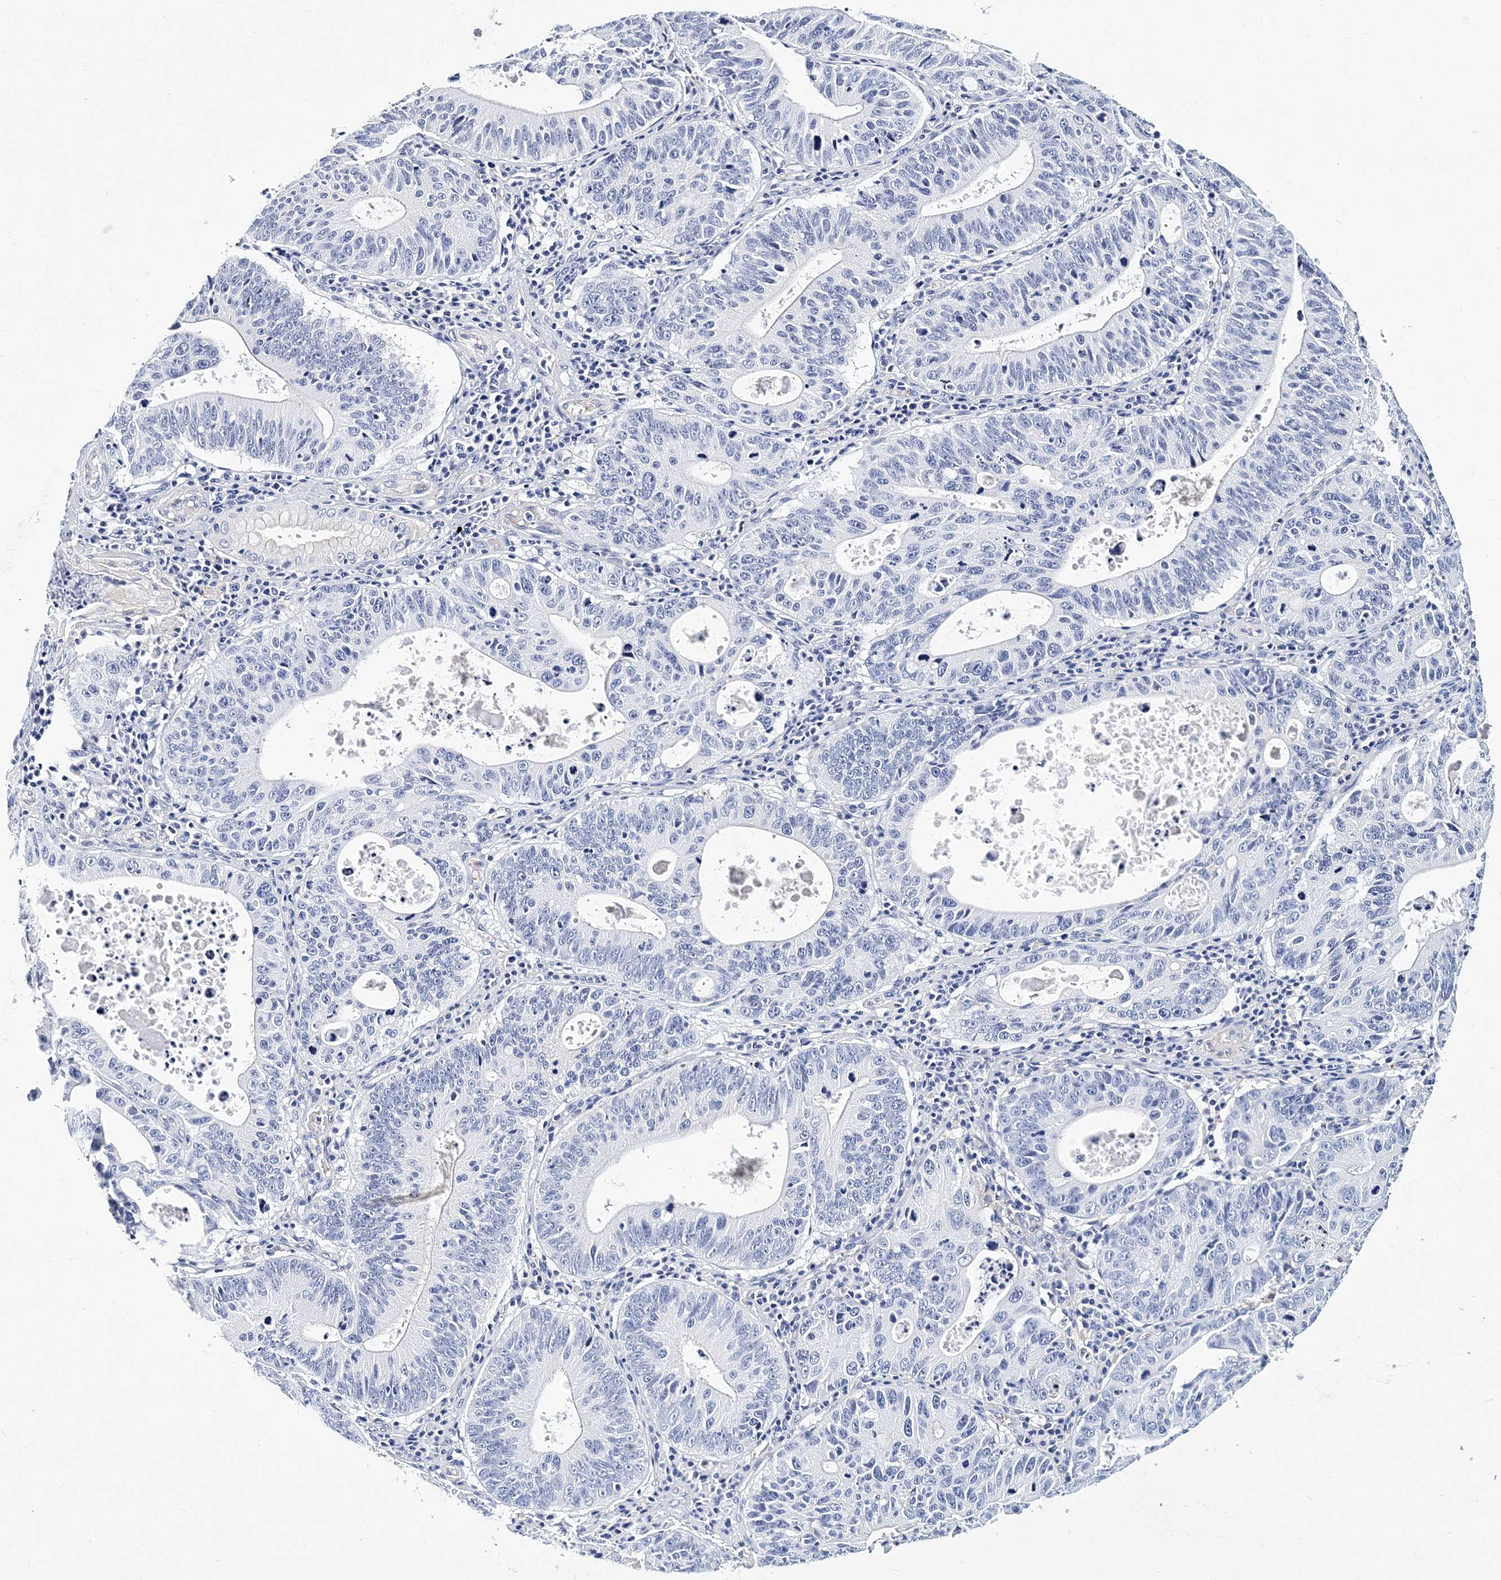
{"staining": {"intensity": "negative", "quantity": "none", "location": "none"}, "tissue": "stomach cancer", "cell_type": "Tumor cells", "image_type": "cancer", "snomed": [{"axis": "morphology", "description": "Adenocarcinoma, NOS"}, {"axis": "topography", "description": "Stomach"}], "caption": "Immunohistochemistry histopathology image of neoplastic tissue: human stomach adenocarcinoma stained with DAB (3,3'-diaminobenzidine) shows no significant protein positivity in tumor cells.", "gene": "ITGA2B", "patient": {"sex": "male", "age": 59}}